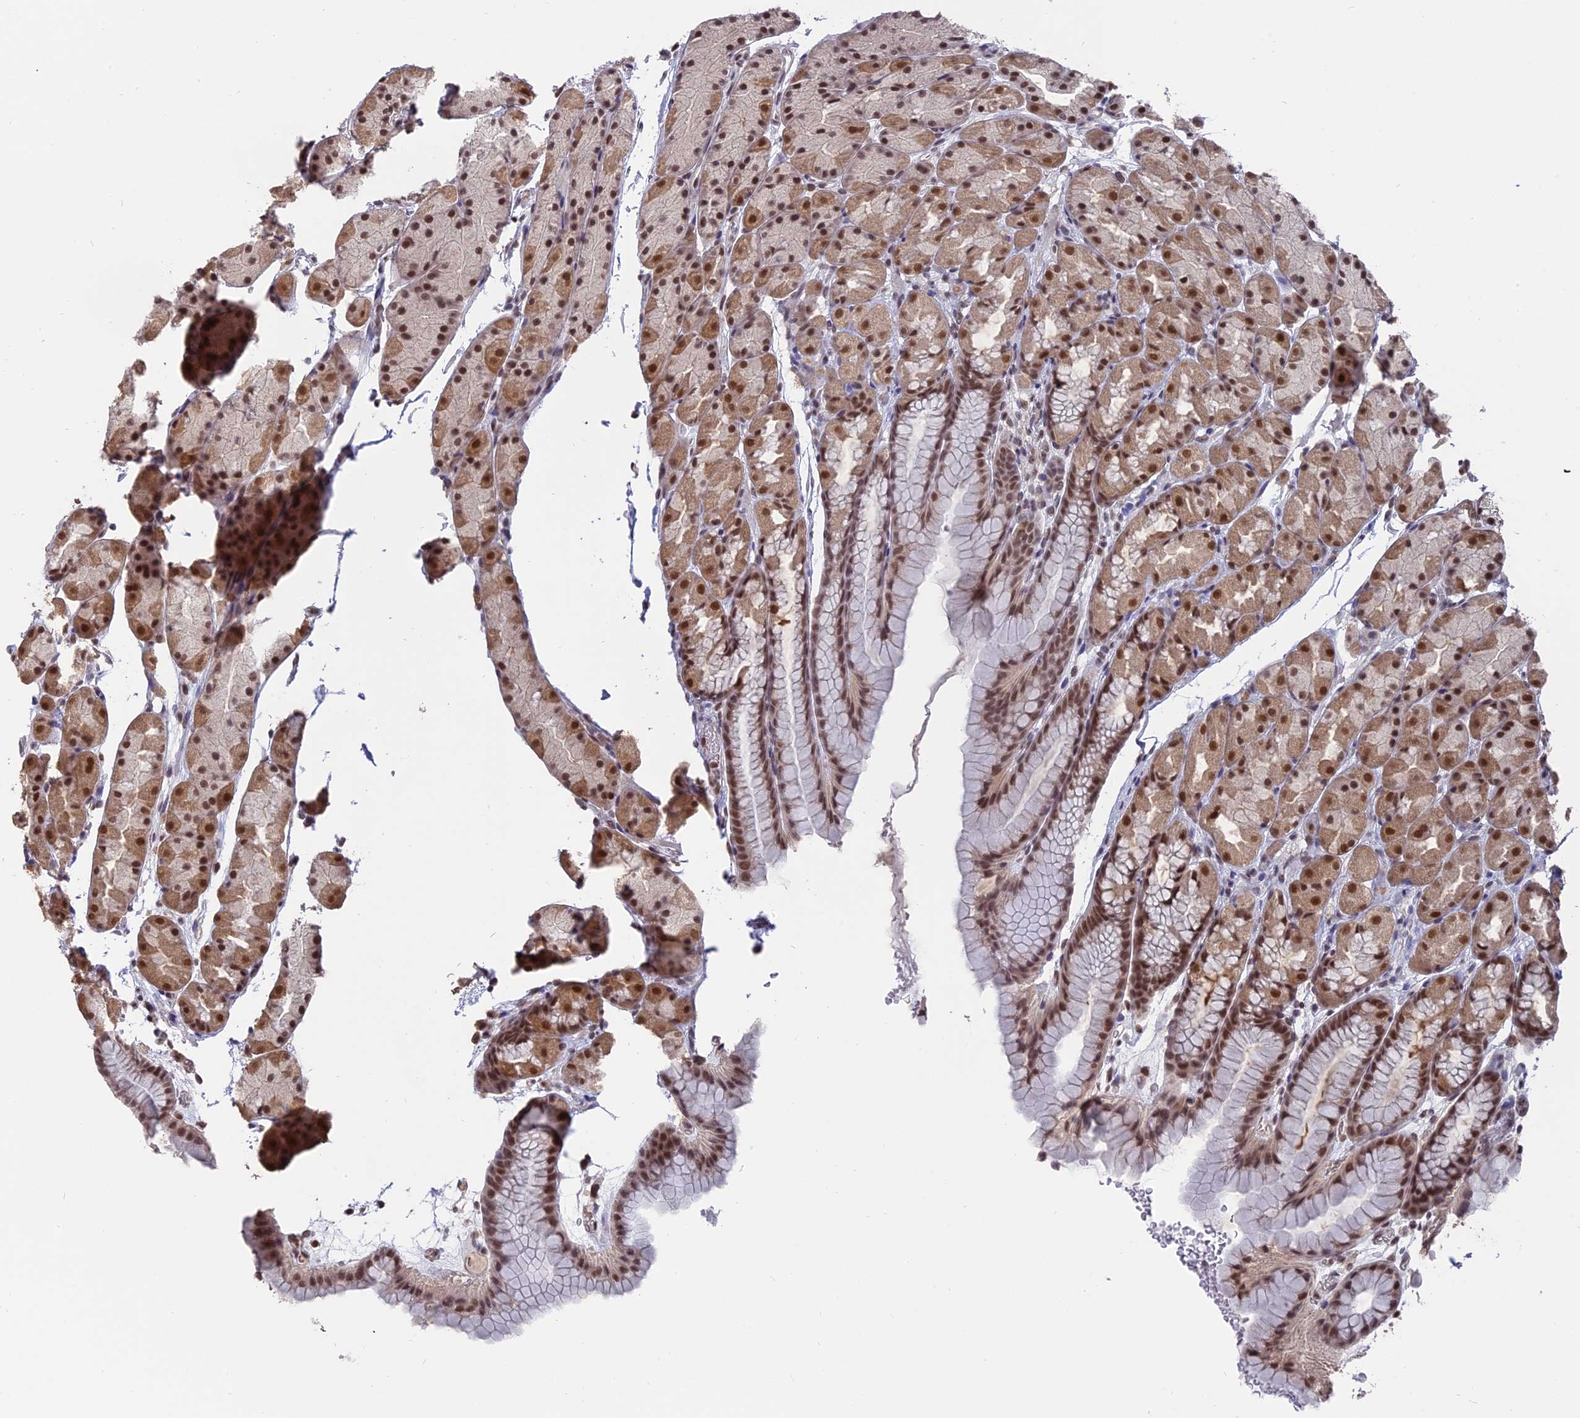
{"staining": {"intensity": "moderate", "quantity": ">75%", "location": "cytoplasmic/membranous,nuclear"}, "tissue": "stomach", "cell_type": "Glandular cells", "image_type": "normal", "snomed": [{"axis": "morphology", "description": "Normal tissue, NOS"}, {"axis": "topography", "description": "Stomach, upper"}, {"axis": "topography", "description": "Stomach"}], "caption": "Immunohistochemistry (IHC) (DAB (3,3'-diaminobenzidine)) staining of unremarkable stomach reveals moderate cytoplasmic/membranous,nuclear protein staining in about >75% of glandular cells.", "gene": "NR1H3", "patient": {"sex": "male", "age": 47}}